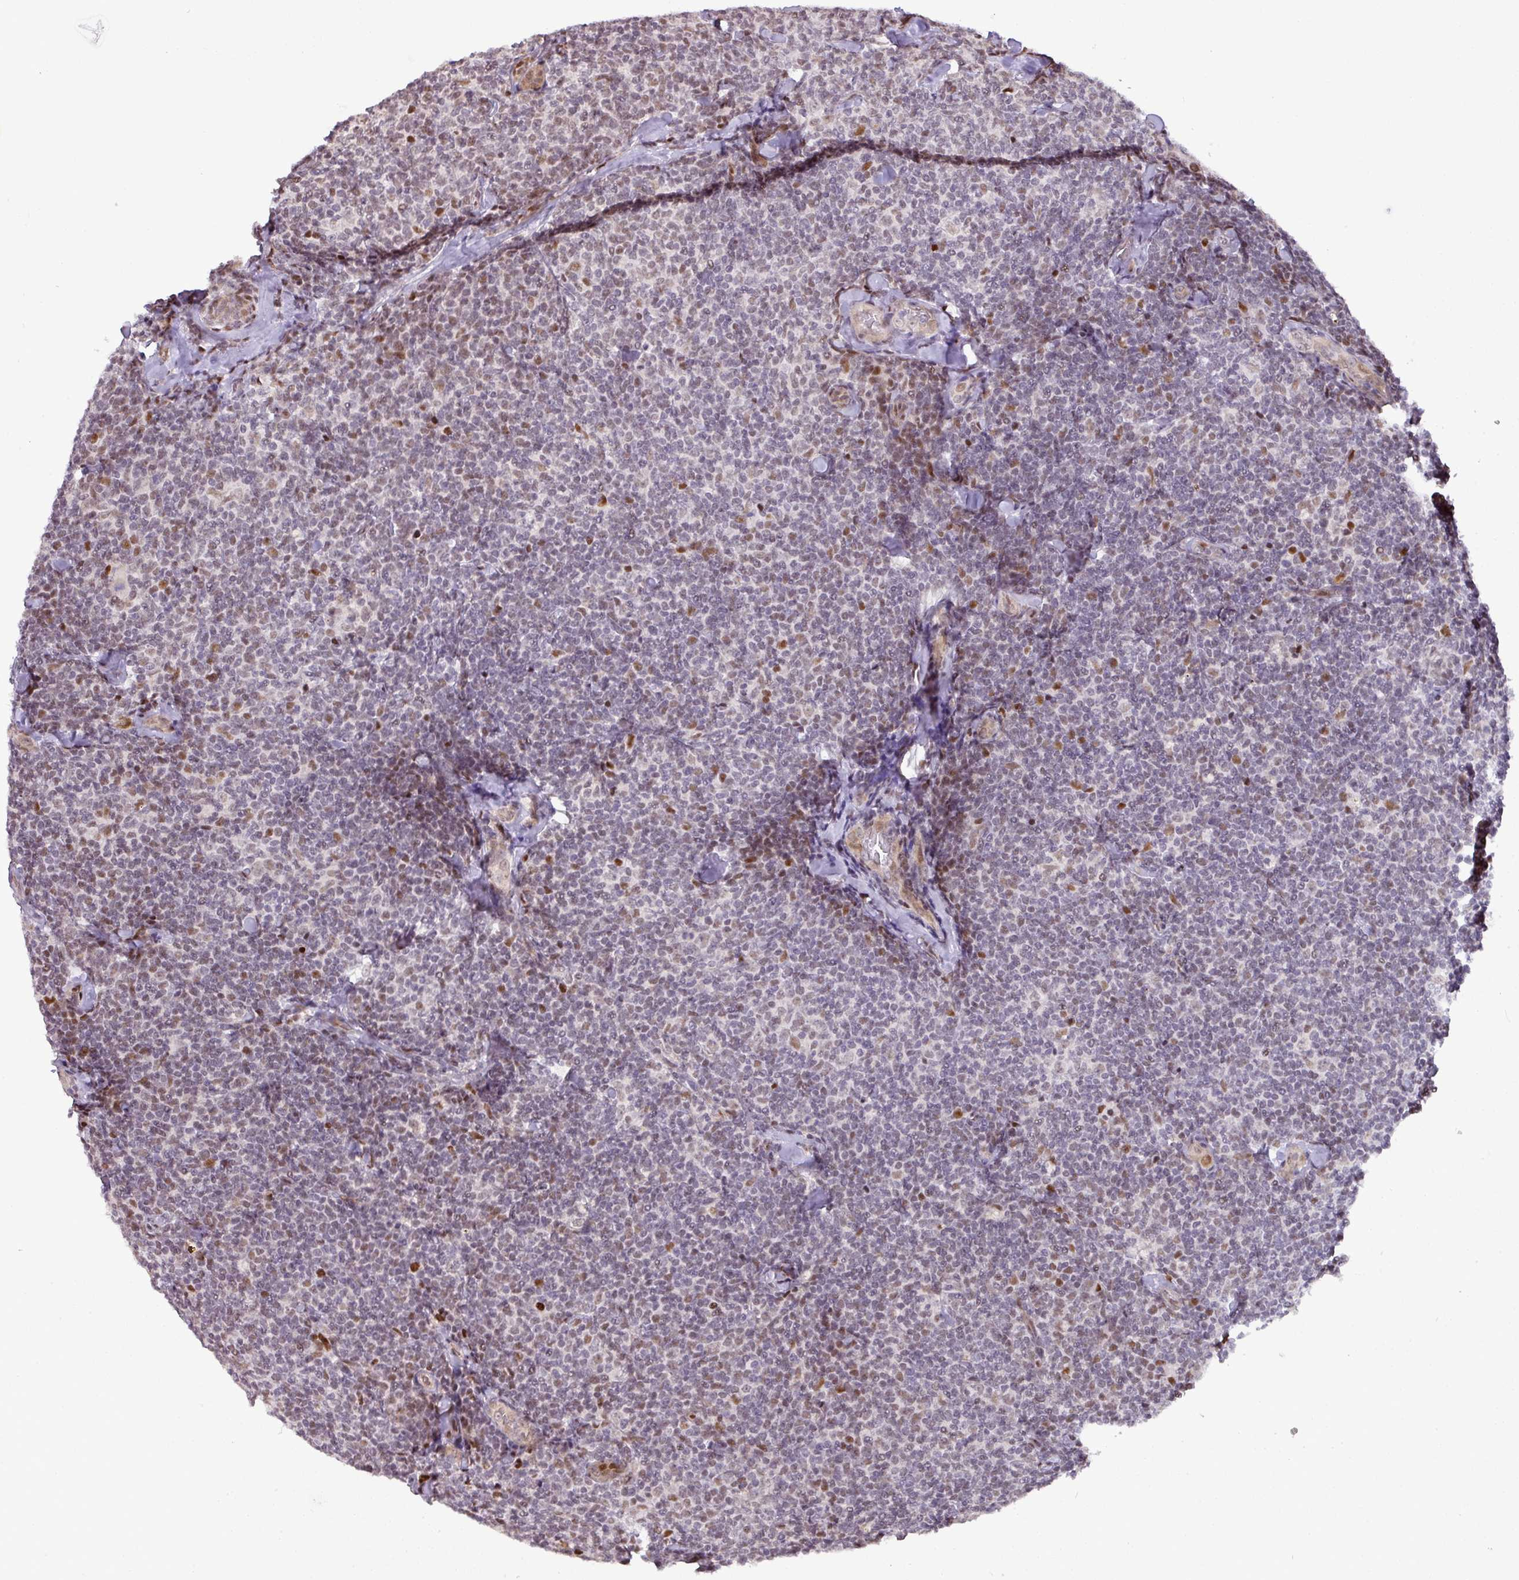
{"staining": {"intensity": "moderate", "quantity": "<25%", "location": "nuclear"}, "tissue": "lymphoma", "cell_type": "Tumor cells", "image_type": "cancer", "snomed": [{"axis": "morphology", "description": "Malignant lymphoma, non-Hodgkin's type, Low grade"}, {"axis": "topography", "description": "Lymph node"}], "caption": "This is an image of IHC staining of malignant lymphoma, non-Hodgkin's type (low-grade), which shows moderate expression in the nuclear of tumor cells.", "gene": "MYSM1", "patient": {"sex": "female", "age": 56}}